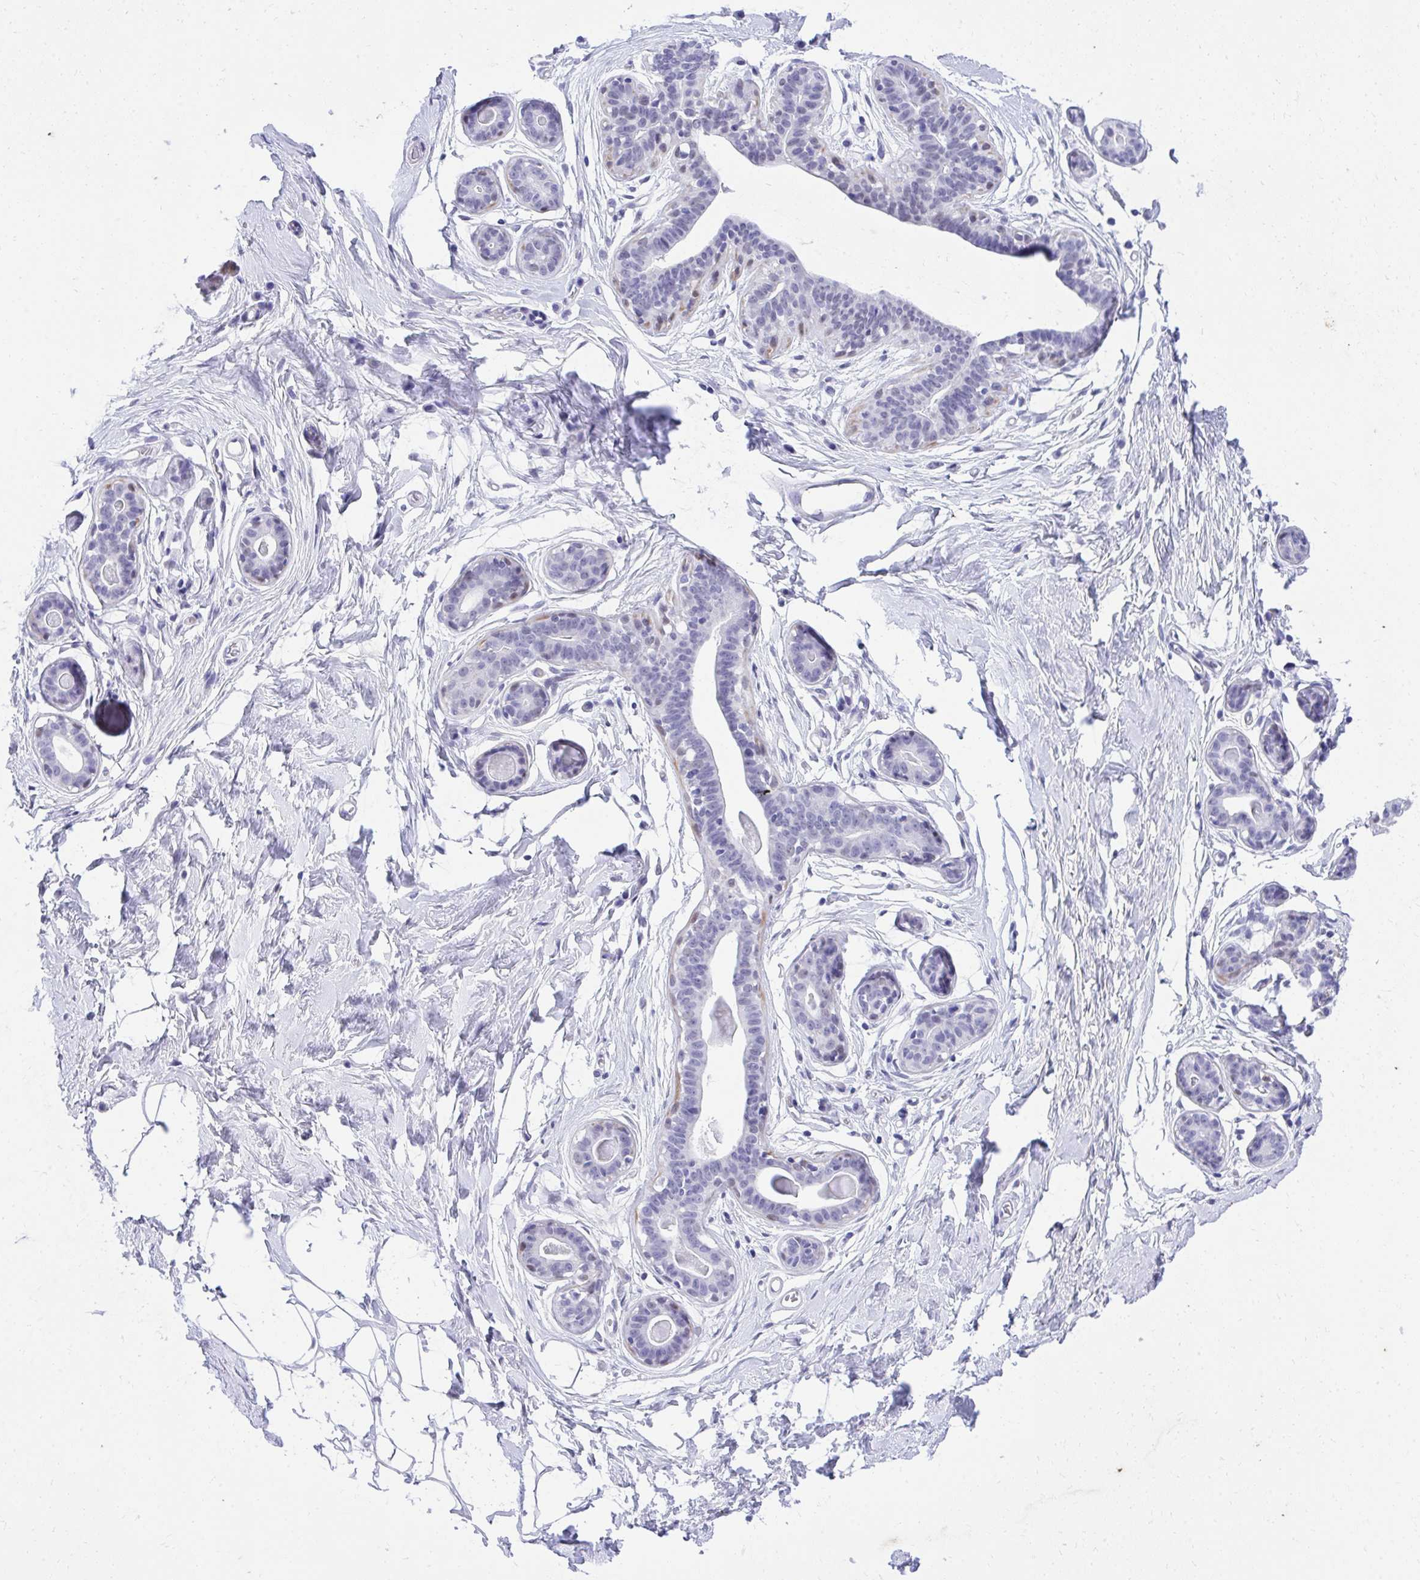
{"staining": {"intensity": "negative", "quantity": "none", "location": "none"}, "tissue": "breast", "cell_type": "Adipocytes", "image_type": "normal", "snomed": [{"axis": "morphology", "description": "Normal tissue, NOS"}, {"axis": "topography", "description": "Breast"}], "caption": "Histopathology image shows no significant protein staining in adipocytes of unremarkable breast. (Stains: DAB IHC with hematoxylin counter stain, Microscopy: brightfield microscopy at high magnification).", "gene": "KLK1", "patient": {"sex": "female", "age": 45}}